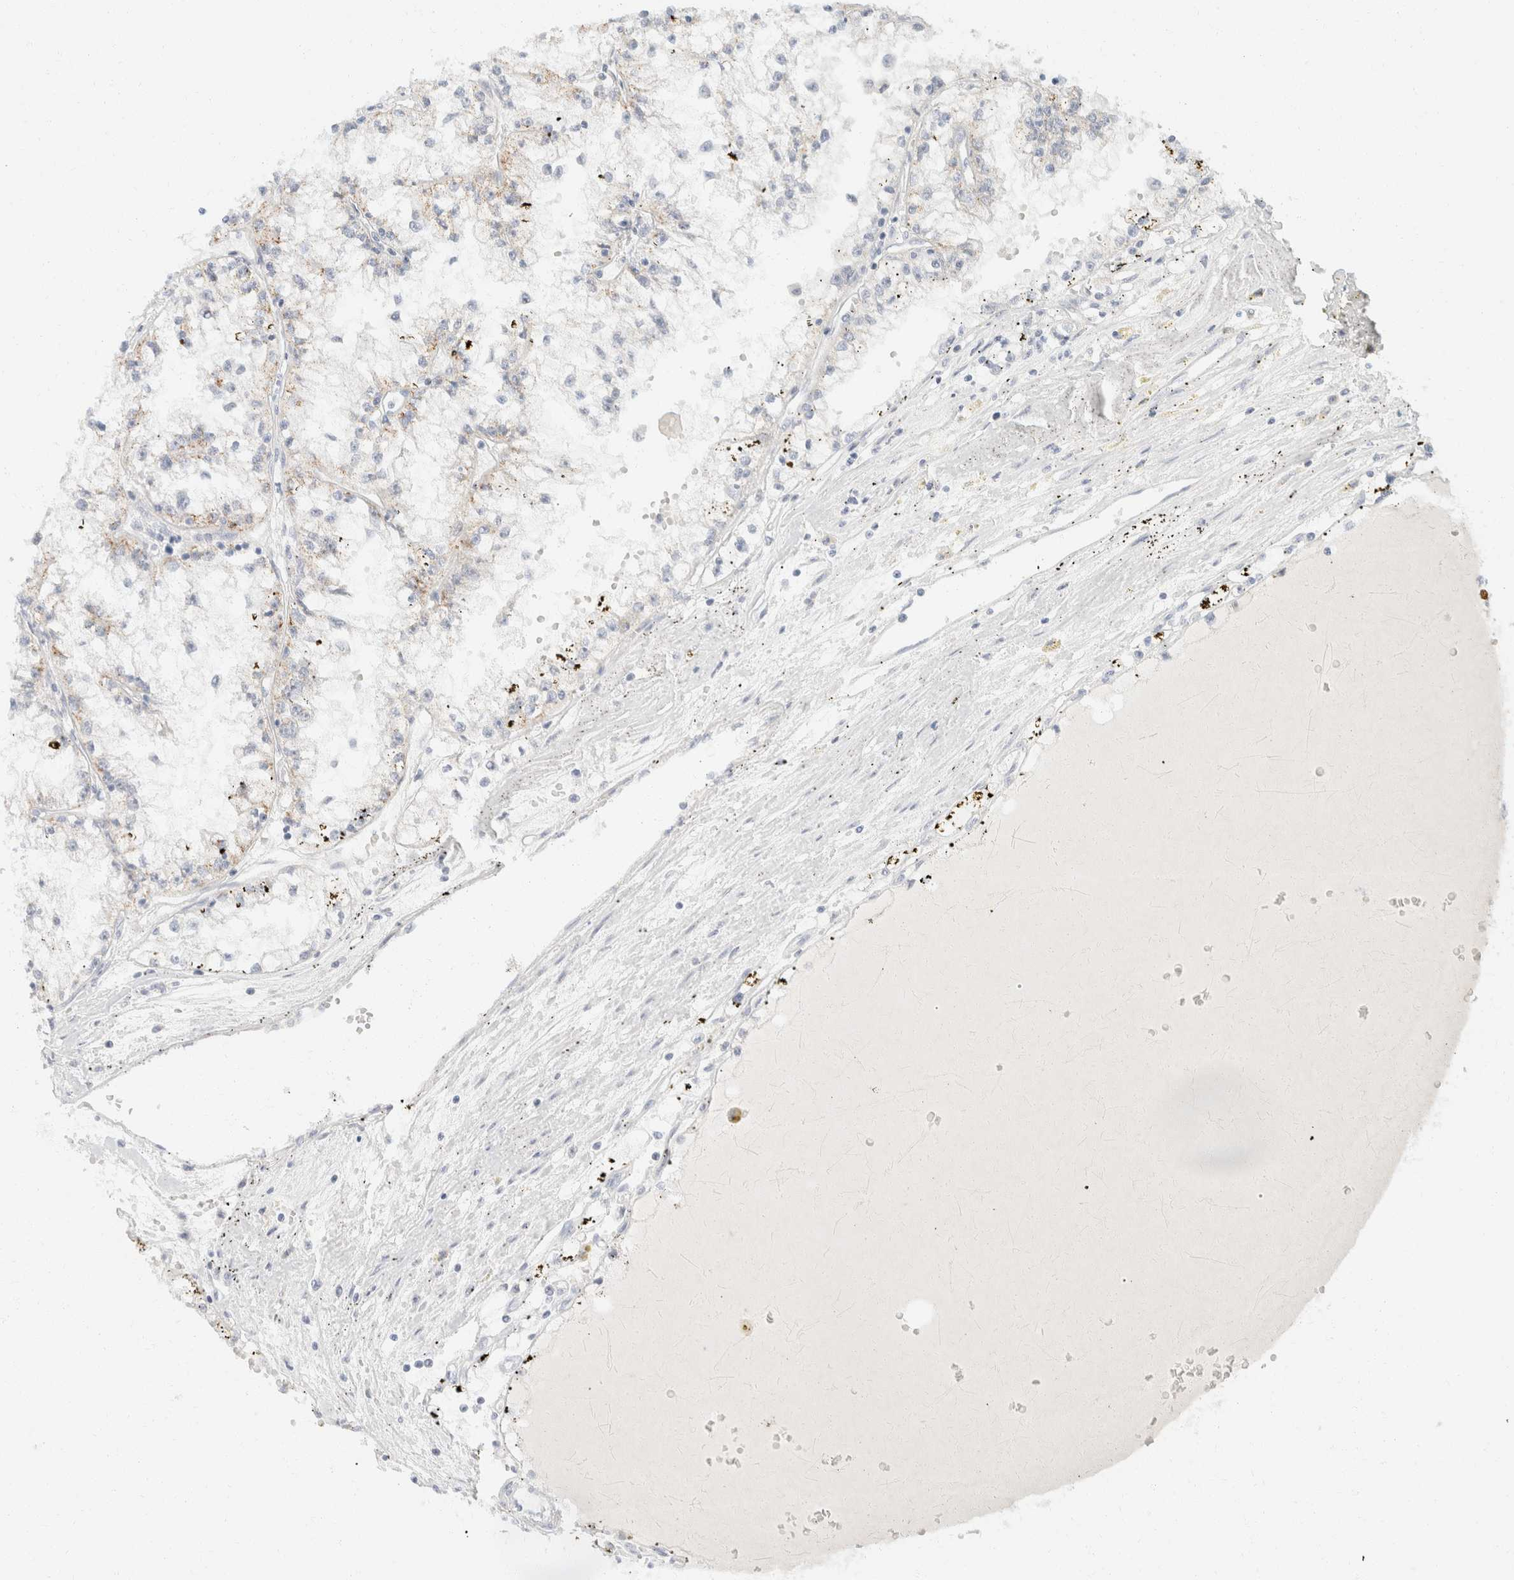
{"staining": {"intensity": "weak", "quantity": "<25%", "location": "cytoplasmic/membranous"}, "tissue": "renal cancer", "cell_type": "Tumor cells", "image_type": "cancer", "snomed": [{"axis": "morphology", "description": "Adenocarcinoma, NOS"}, {"axis": "topography", "description": "Kidney"}], "caption": "Tumor cells show no significant protein positivity in renal cancer.", "gene": "KRT20", "patient": {"sex": "male", "age": 56}}